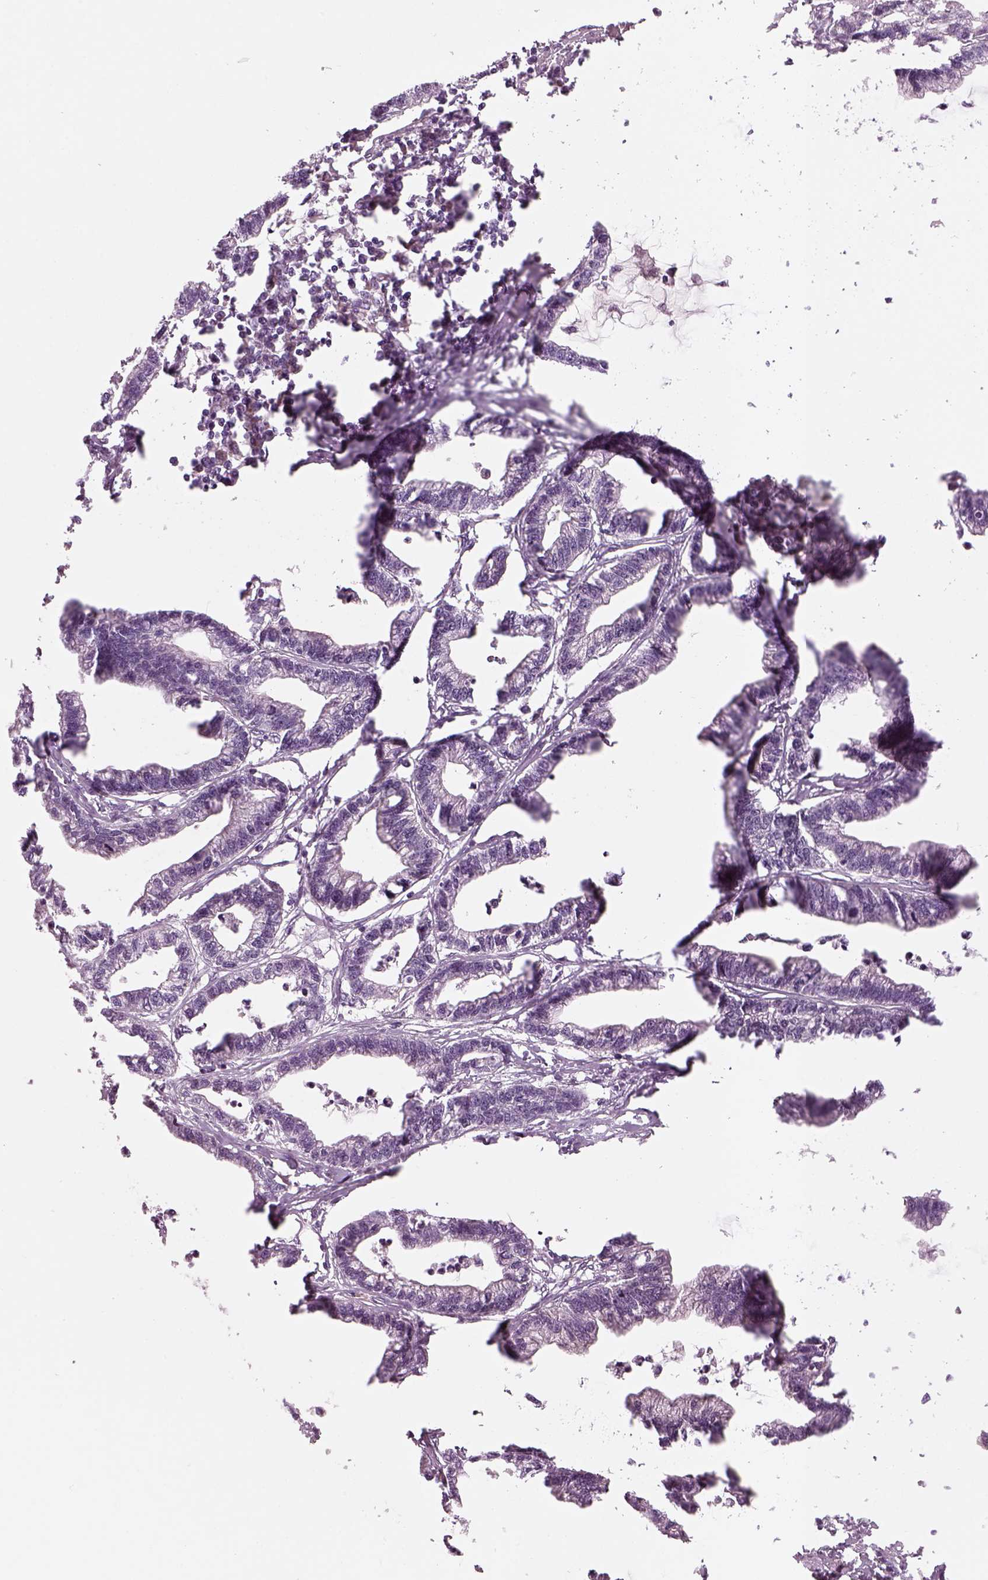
{"staining": {"intensity": "negative", "quantity": "none", "location": "none"}, "tissue": "stomach cancer", "cell_type": "Tumor cells", "image_type": "cancer", "snomed": [{"axis": "morphology", "description": "Adenocarcinoma, NOS"}, {"axis": "topography", "description": "Stomach"}], "caption": "This is a photomicrograph of immunohistochemistry (IHC) staining of adenocarcinoma (stomach), which shows no staining in tumor cells. The staining is performed using DAB brown chromogen with nuclei counter-stained in using hematoxylin.", "gene": "PABPC1L2B", "patient": {"sex": "male", "age": 83}}